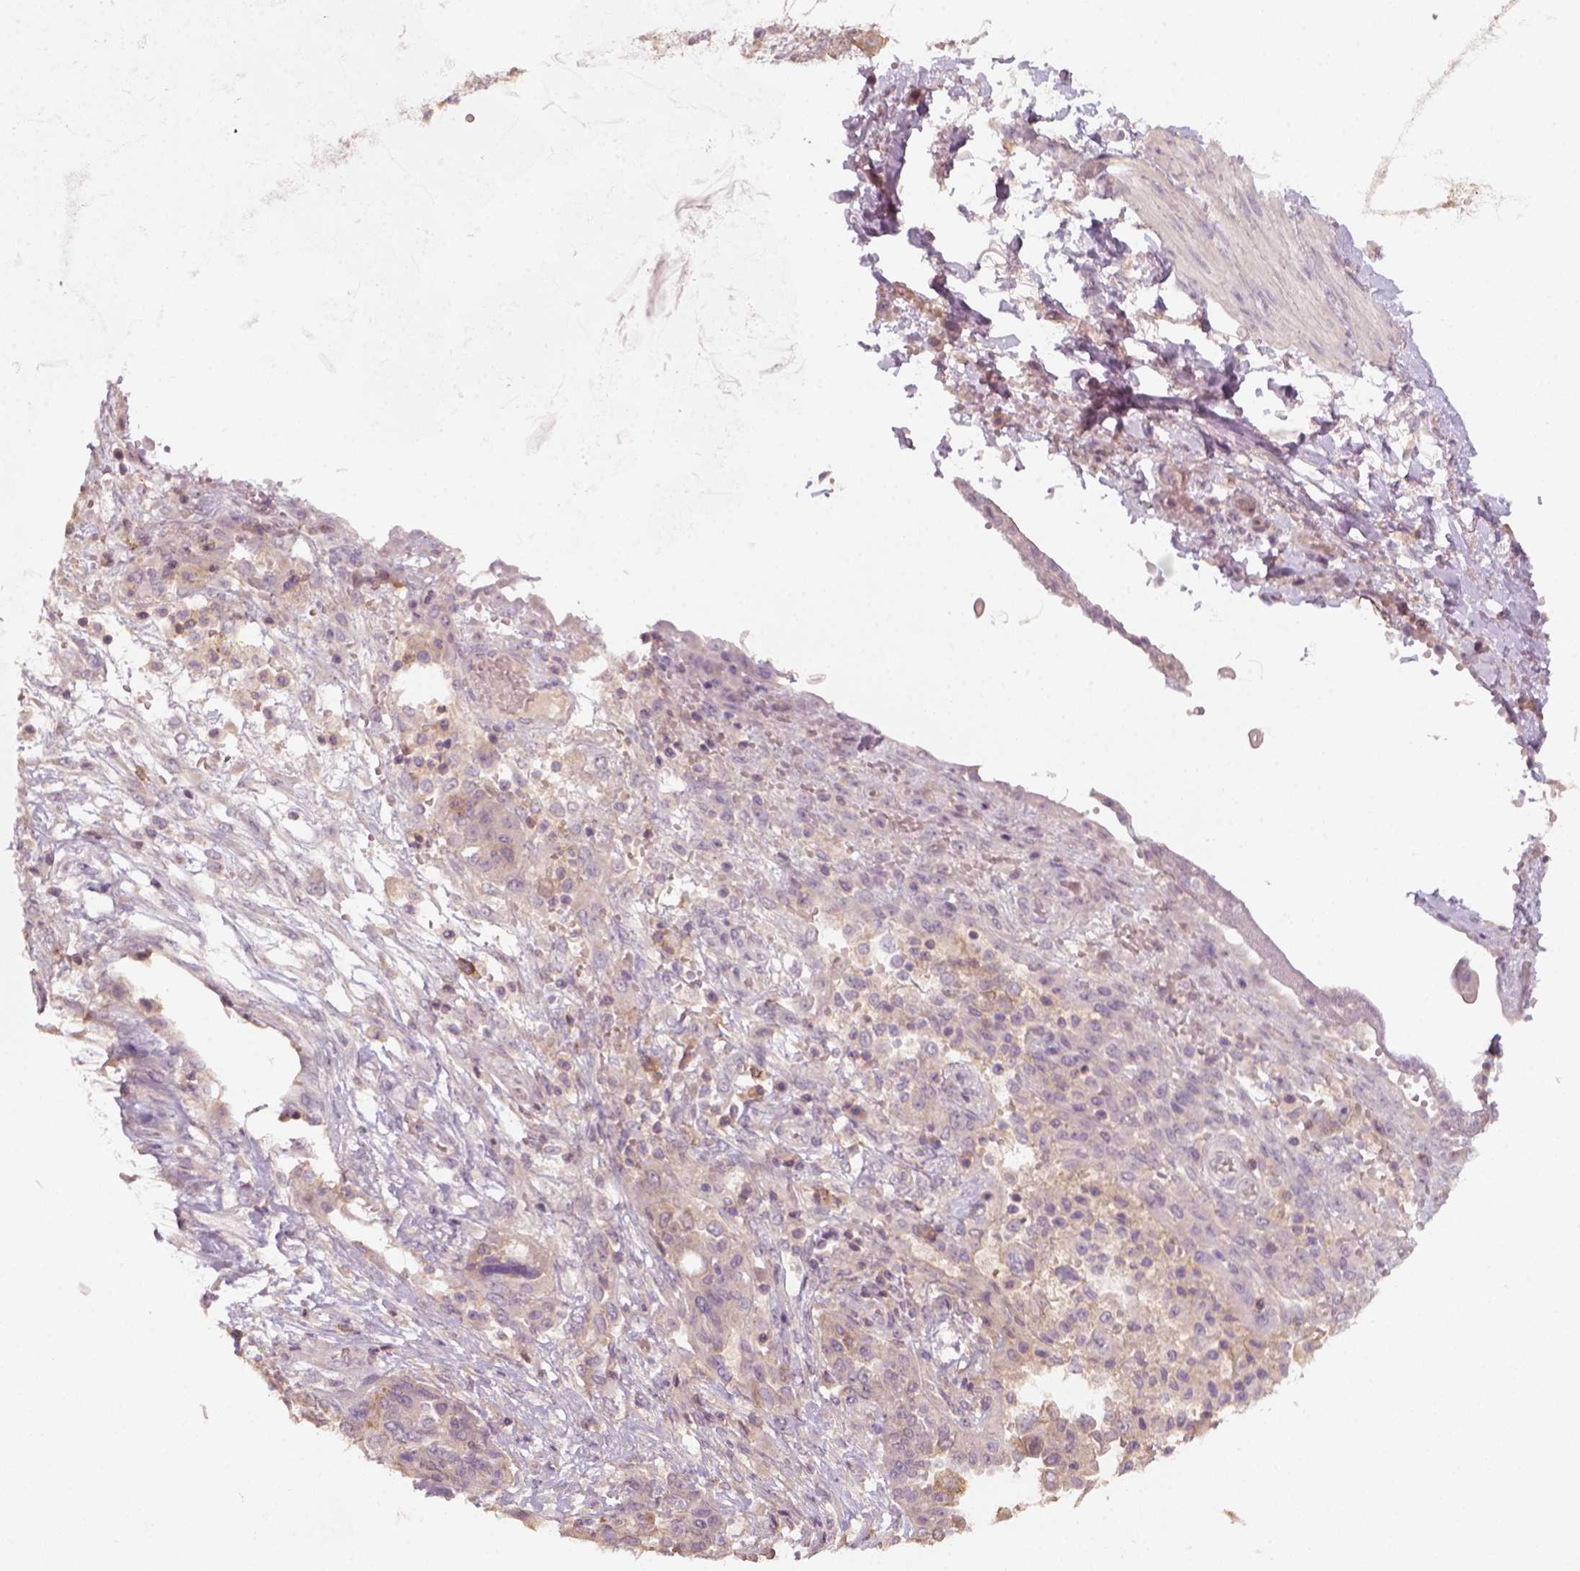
{"staining": {"intensity": "weak", "quantity": "<25%", "location": "cytoplasmic/membranous"}, "tissue": "ovarian cancer", "cell_type": "Tumor cells", "image_type": "cancer", "snomed": [{"axis": "morphology", "description": "Cystadenocarcinoma, serous, NOS"}, {"axis": "topography", "description": "Ovary"}], "caption": "A photomicrograph of ovarian serous cystadenocarcinoma stained for a protein demonstrates no brown staining in tumor cells.", "gene": "AQP9", "patient": {"sex": "female", "age": 67}}